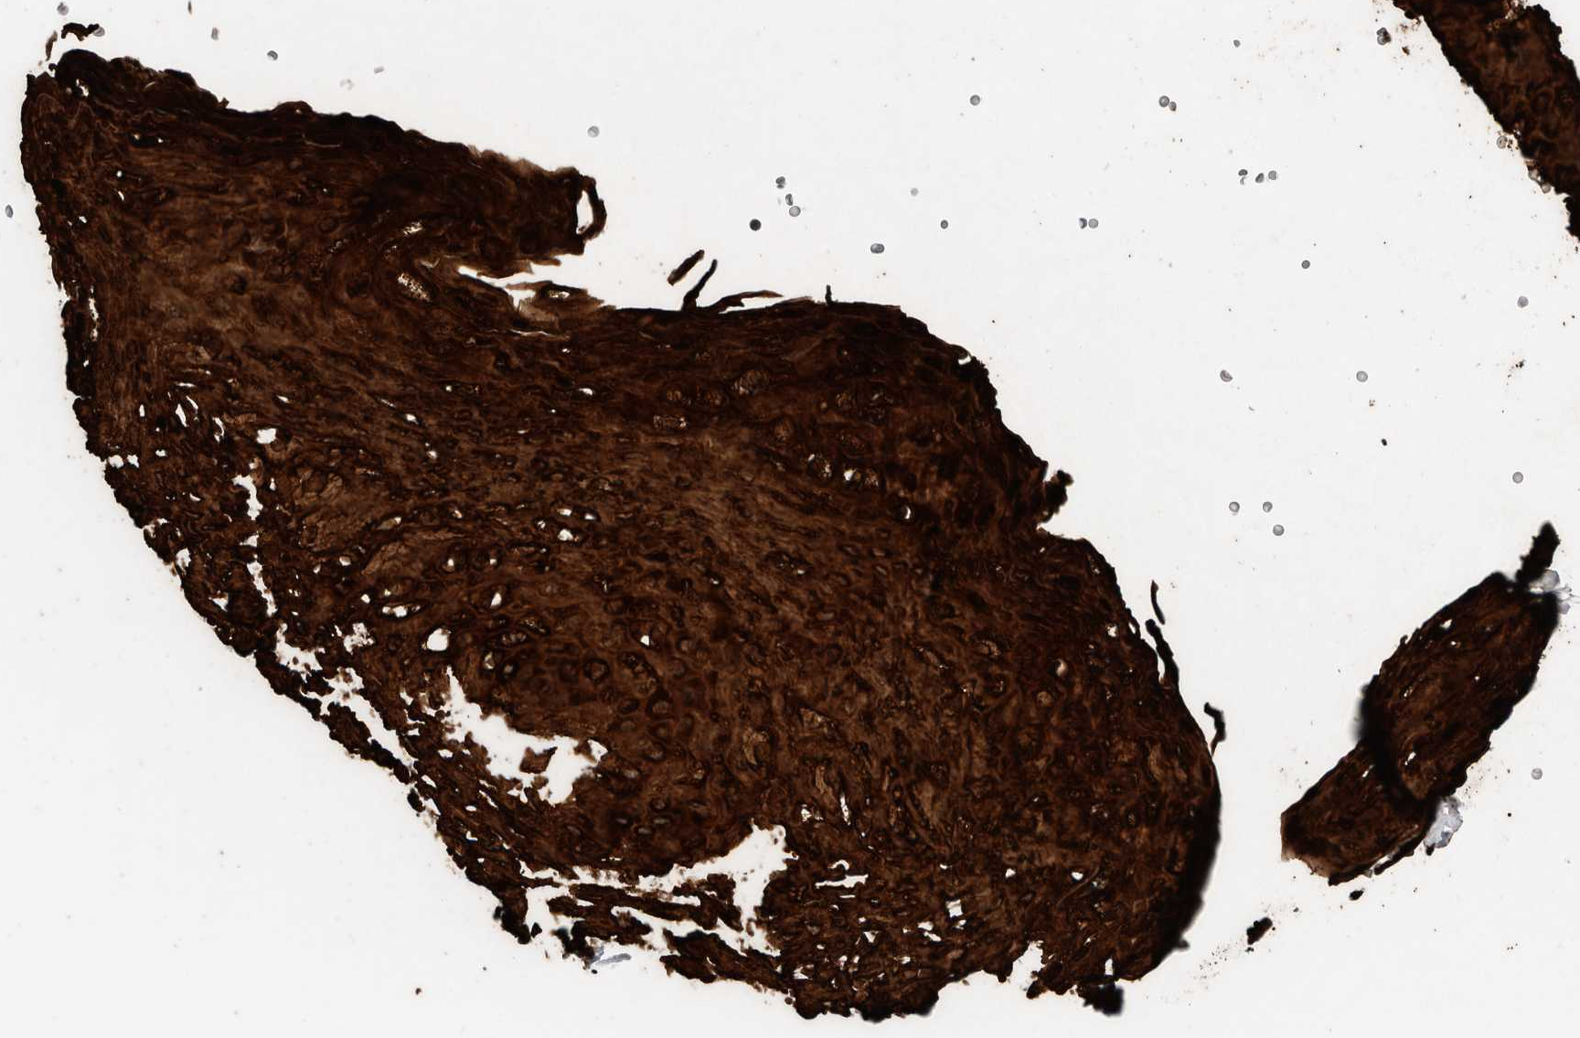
{"staining": {"intensity": "strong", "quantity": "25%-75%", "location": "cytoplasmic/membranous"}, "tissue": "esophagus", "cell_type": "Squamous epithelial cells", "image_type": "normal", "snomed": [{"axis": "morphology", "description": "Normal tissue, NOS"}, {"axis": "topography", "description": "Esophagus"}], "caption": "About 25%-75% of squamous epithelial cells in benign esophagus reveal strong cytoplasmic/membranous protein expression as visualized by brown immunohistochemical staining.", "gene": "CRNN", "patient": {"sex": "female", "age": 66}}